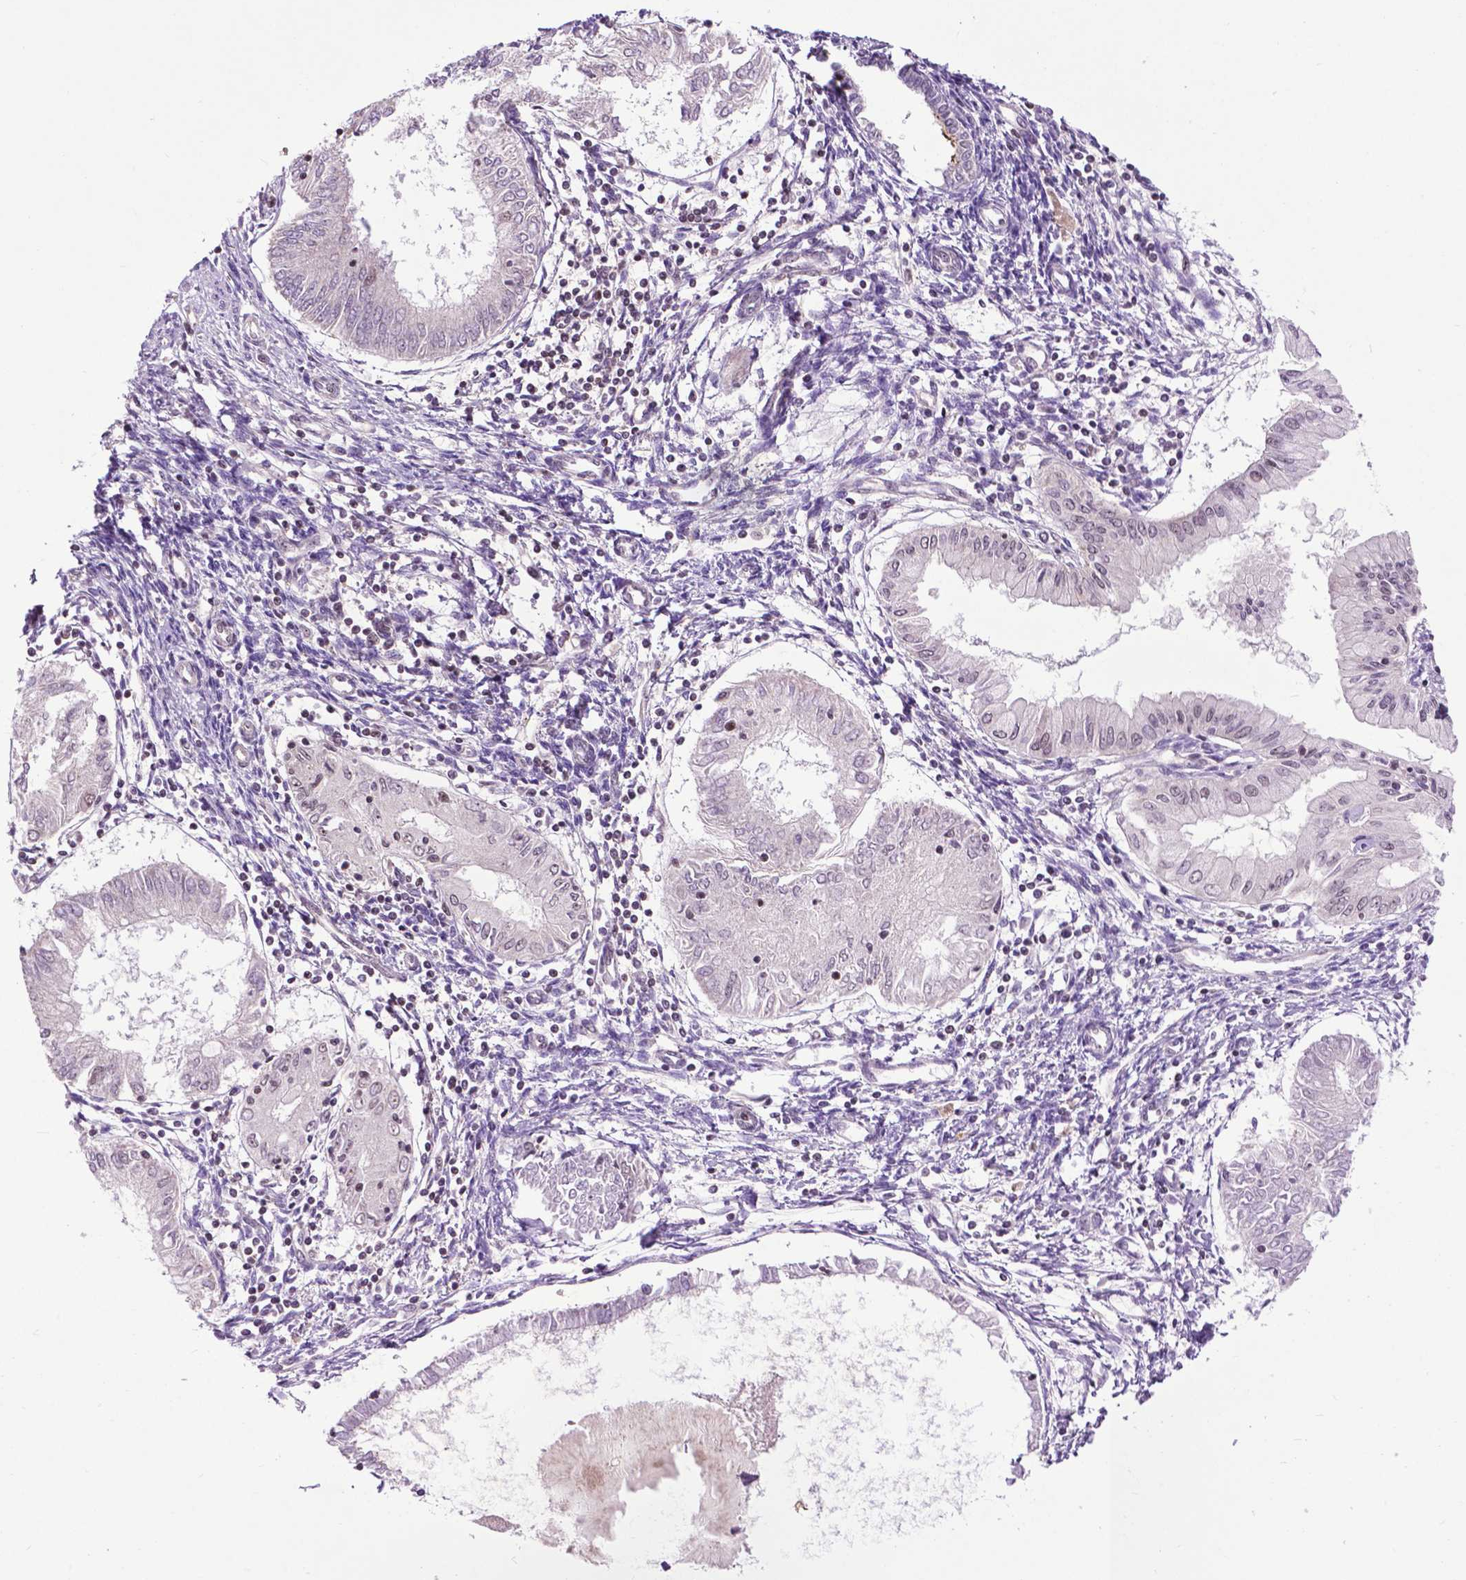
{"staining": {"intensity": "negative", "quantity": "none", "location": "none"}, "tissue": "endometrial cancer", "cell_type": "Tumor cells", "image_type": "cancer", "snomed": [{"axis": "morphology", "description": "Adenocarcinoma, NOS"}, {"axis": "topography", "description": "Endometrium"}], "caption": "Tumor cells are negative for brown protein staining in adenocarcinoma (endometrial).", "gene": "EAF1", "patient": {"sex": "female", "age": 68}}